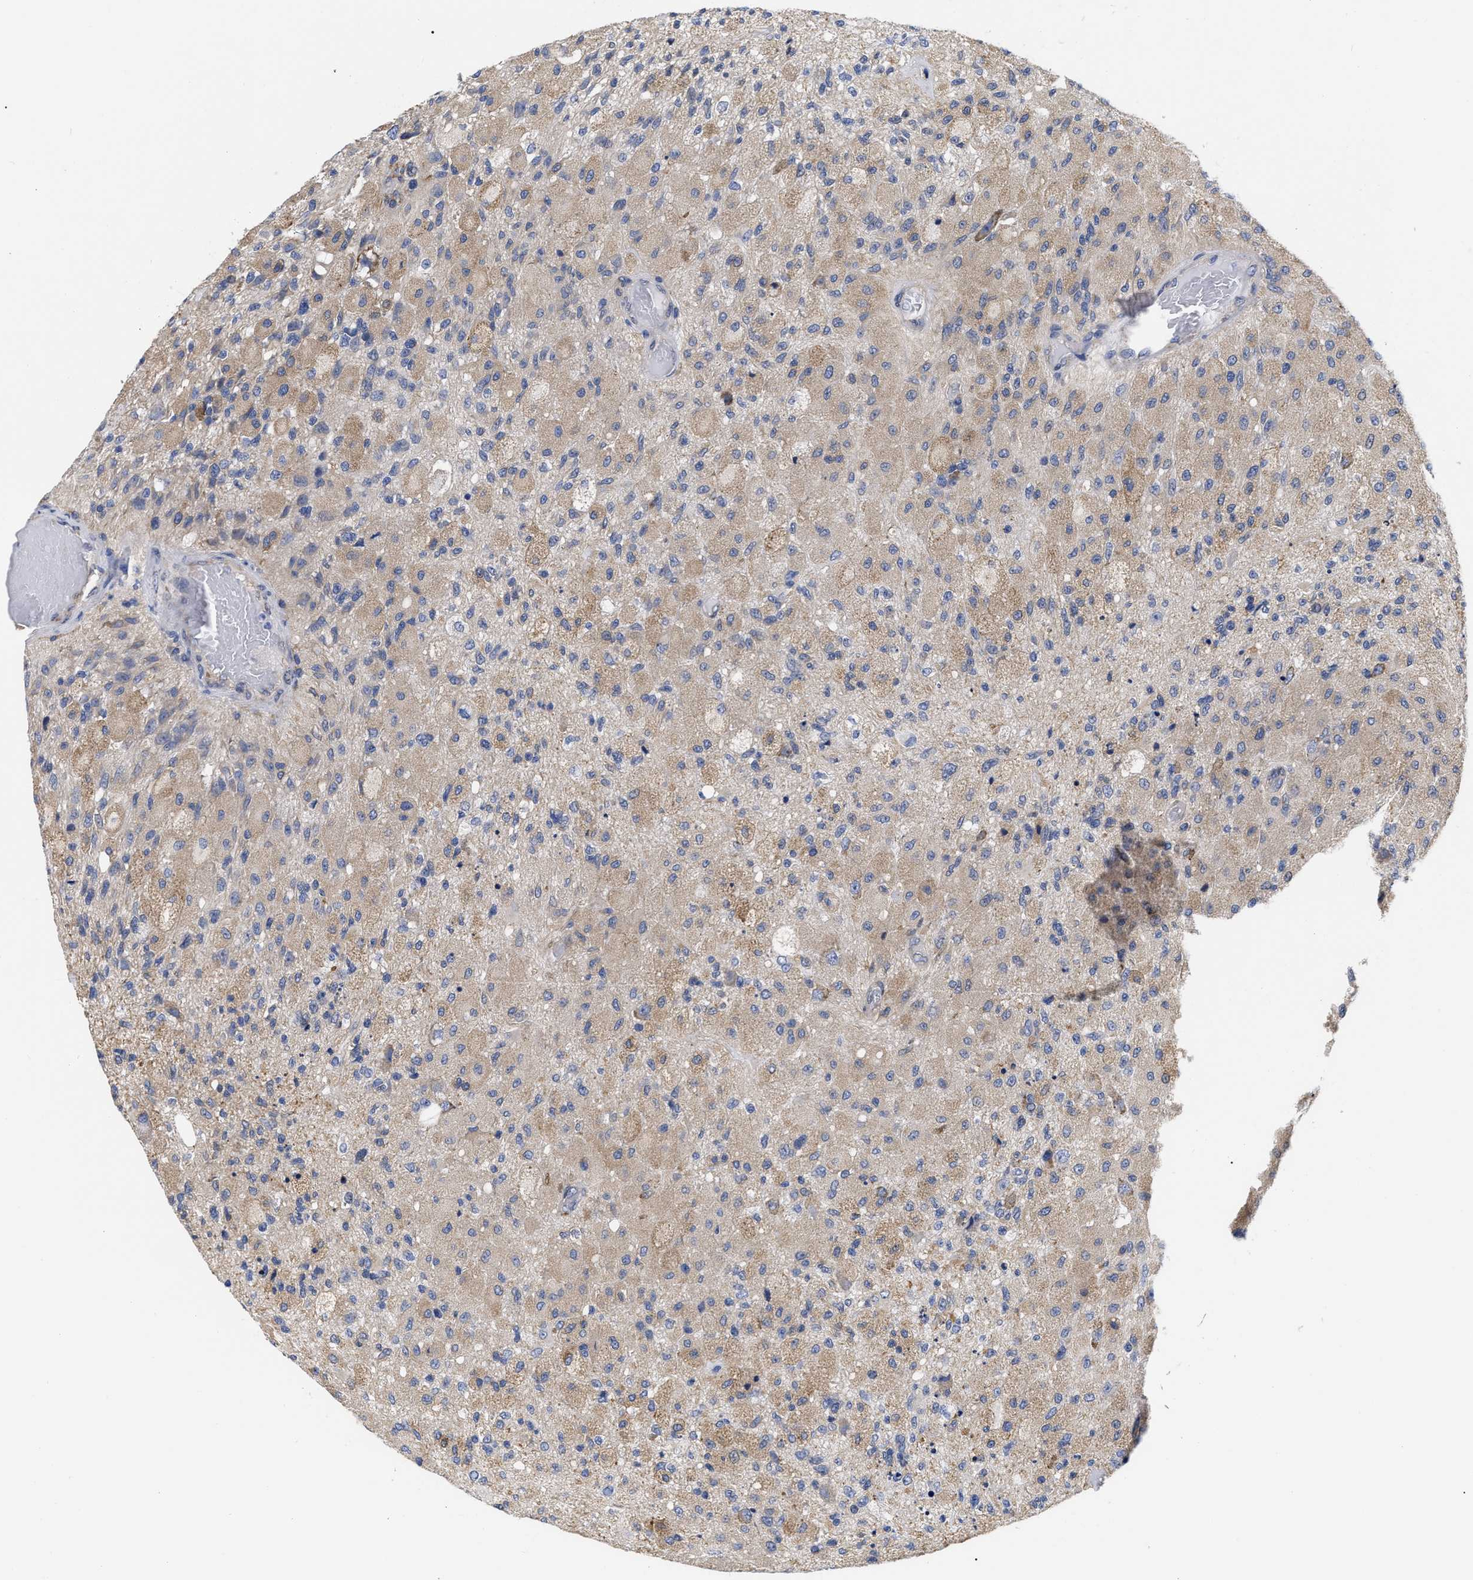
{"staining": {"intensity": "weak", "quantity": ">75%", "location": "cytoplasmic/membranous"}, "tissue": "glioma", "cell_type": "Tumor cells", "image_type": "cancer", "snomed": [{"axis": "morphology", "description": "Normal tissue, NOS"}, {"axis": "morphology", "description": "Glioma, malignant, High grade"}, {"axis": "topography", "description": "Cerebral cortex"}], "caption": "A brown stain highlights weak cytoplasmic/membranous positivity of a protein in human glioma tumor cells. (Brightfield microscopy of DAB IHC at high magnification).", "gene": "CFAP298", "patient": {"sex": "male", "age": 77}}